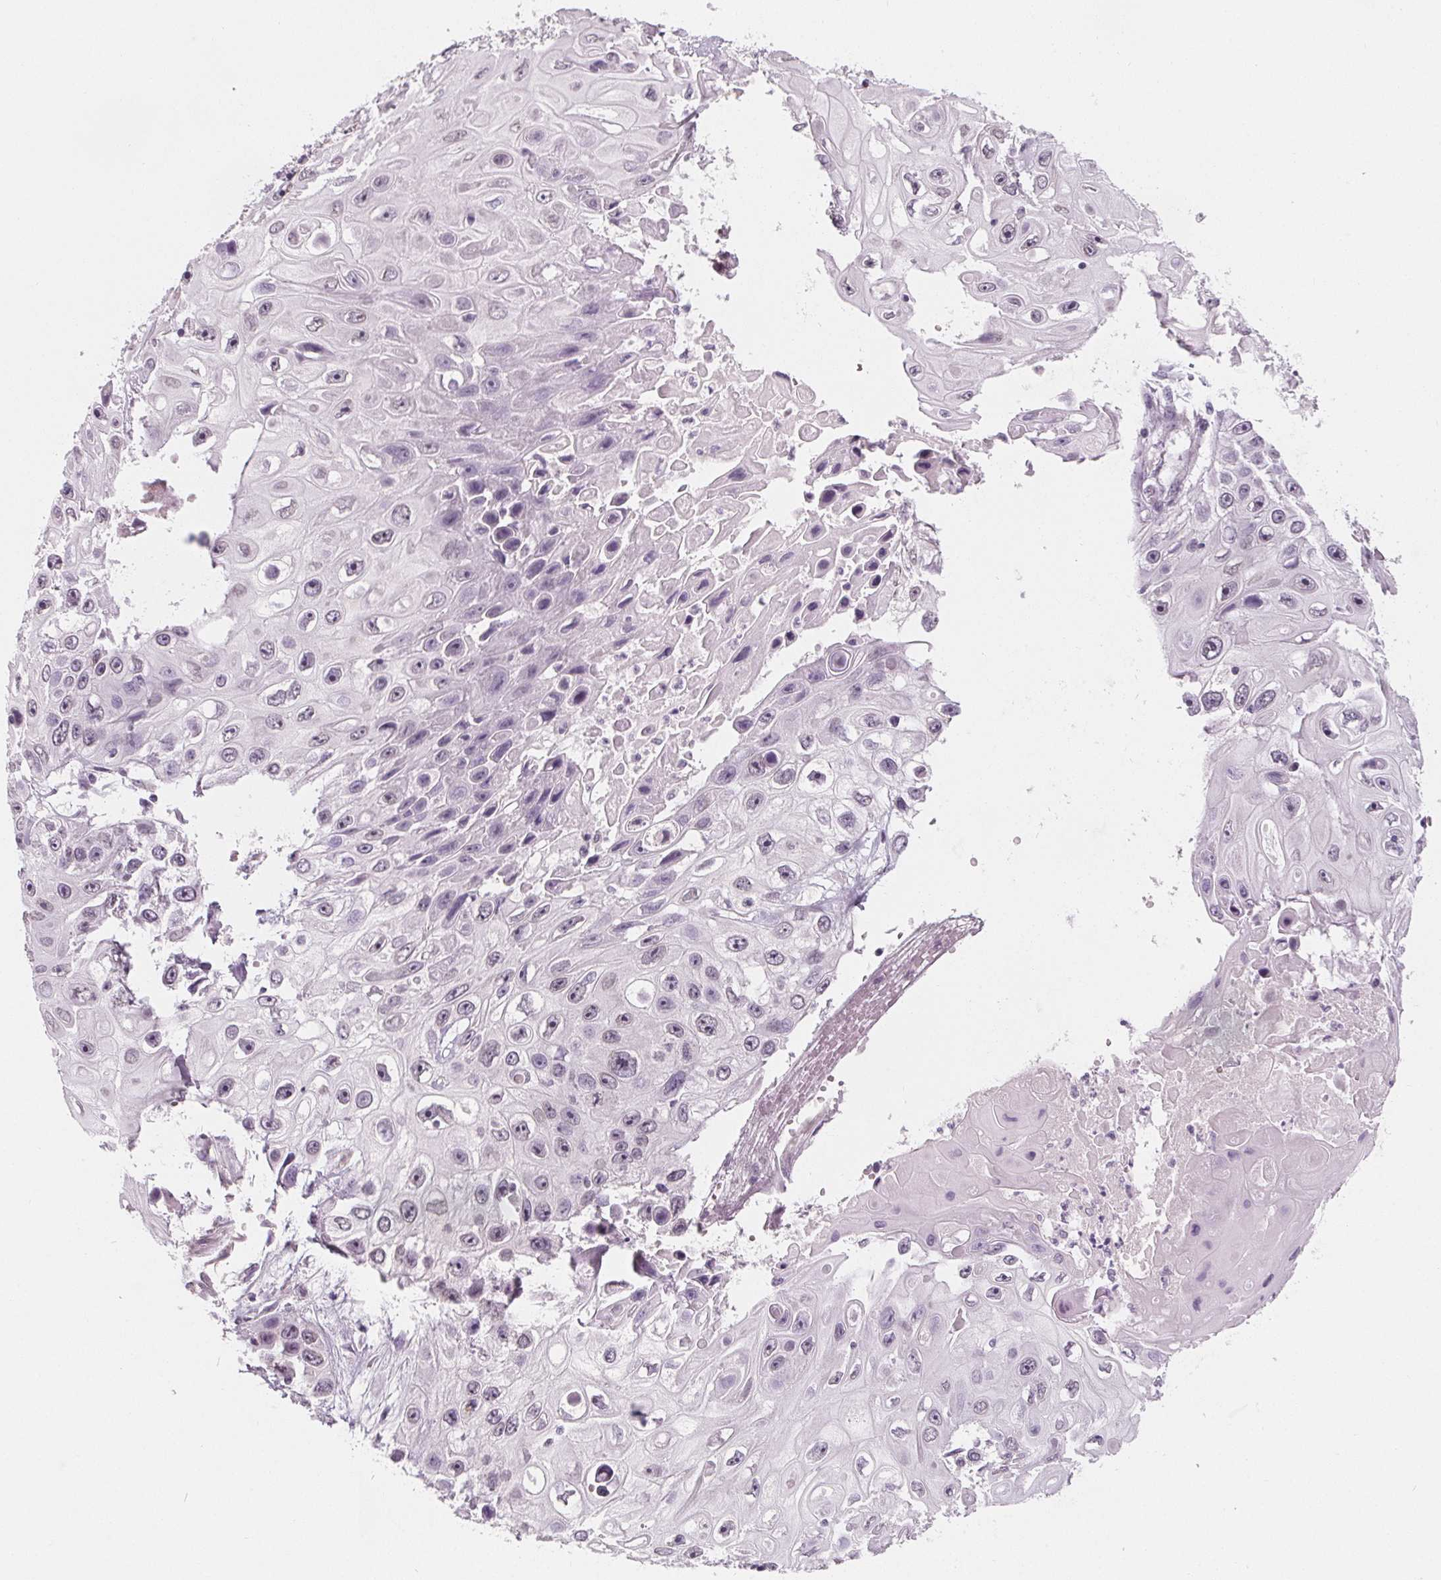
{"staining": {"intensity": "negative", "quantity": "none", "location": "none"}, "tissue": "skin cancer", "cell_type": "Tumor cells", "image_type": "cancer", "snomed": [{"axis": "morphology", "description": "Squamous cell carcinoma, NOS"}, {"axis": "topography", "description": "Skin"}], "caption": "High magnification brightfield microscopy of squamous cell carcinoma (skin) stained with DAB (3,3'-diaminobenzidine) (brown) and counterstained with hematoxylin (blue): tumor cells show no significant positivity.", "gene": "DBX2", "patient": {"sex": "male", "age": 82}}